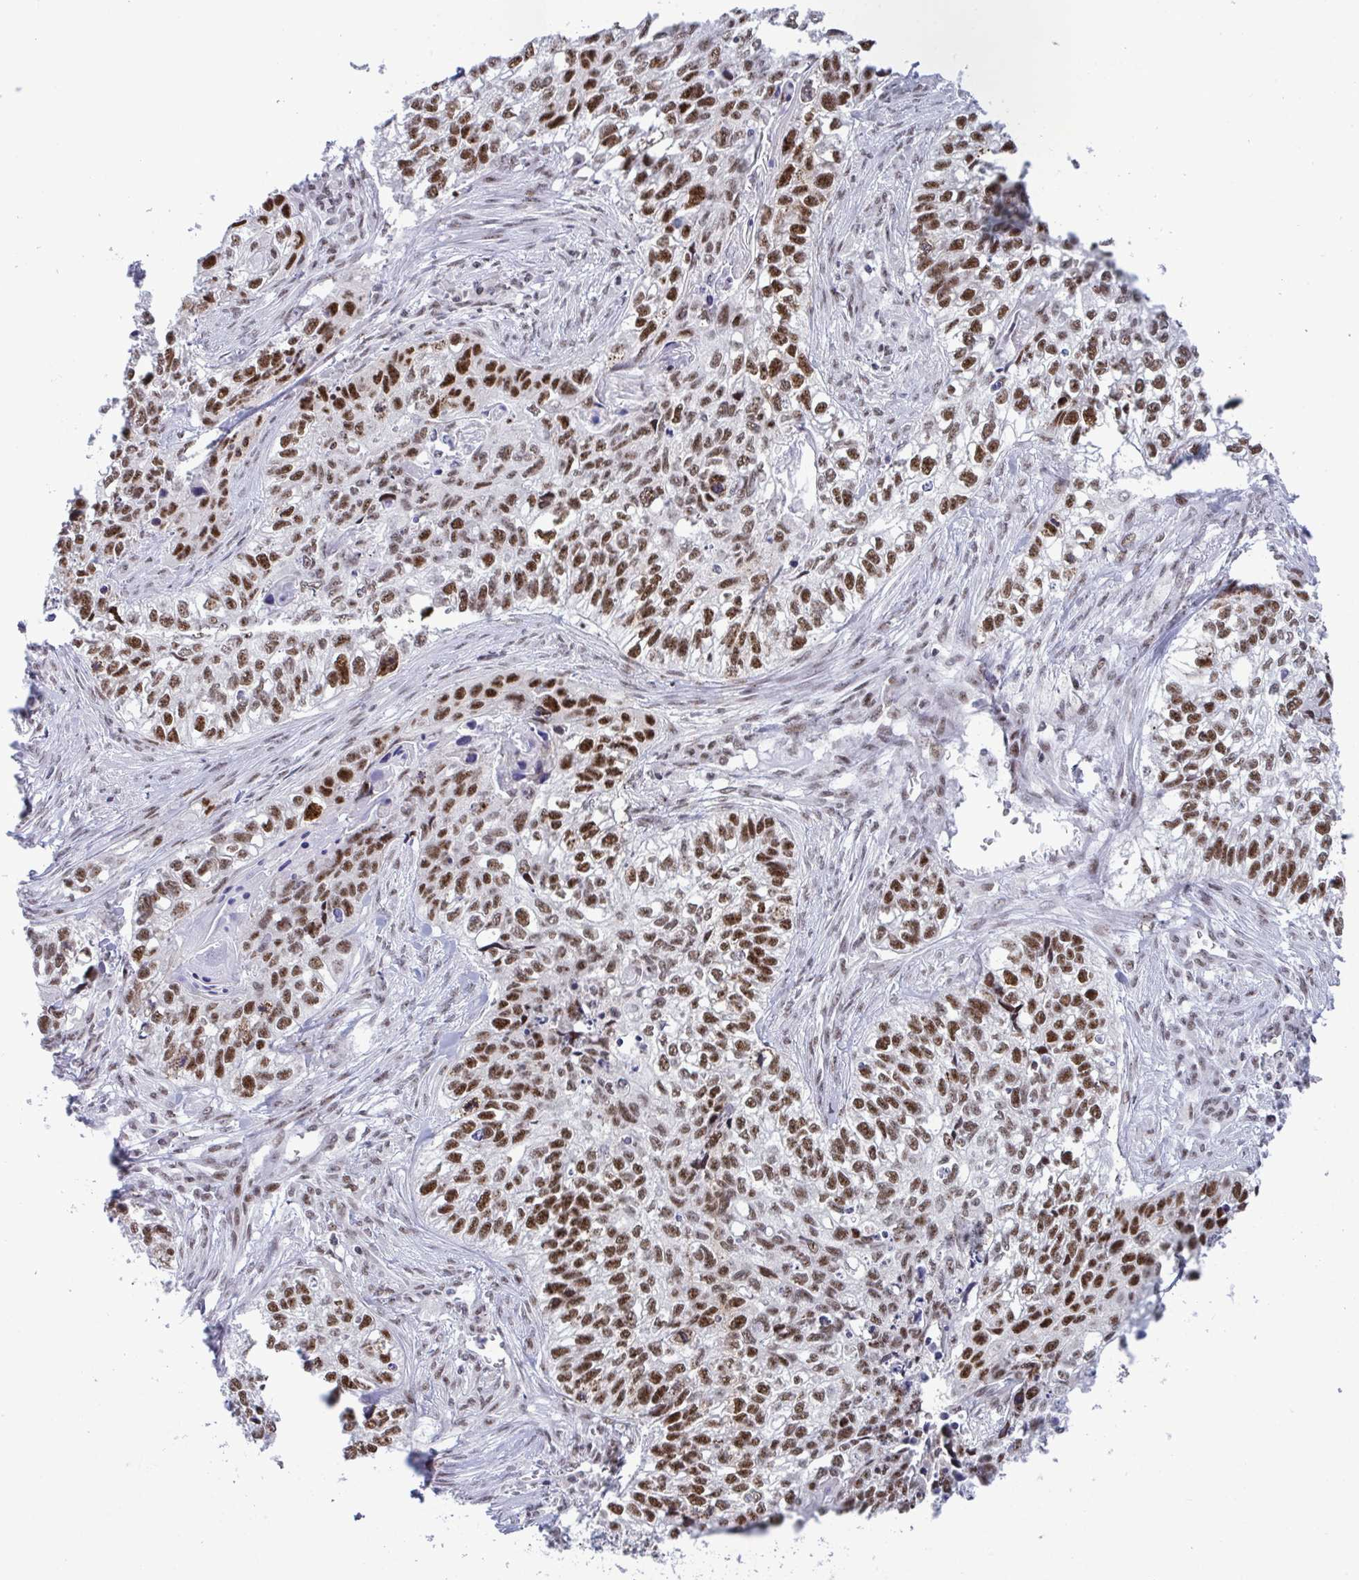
{"staining": {"intensity": "strong", "quantity": ">75%", "location": "nuclear"}, "tissue": "lung cancer", "cell_type": "Tumor cells", "image_type": "cancer", "snomed": [{"axis": "morphology", "description": "Squamous cell carcinoma, NOS"}, {"axis": "topography", "description": "Lung"}], "caption": "Immunohistochemical staining of human lung squamous cell carcinoma displays high levels of strong nuclear positivity in approximately >75% of tumor cells. Ihc stains the protein of interest in brown and the nuclei are stained blue.", "gene": "WBP11", "patient": {"sex": "male", "age": 74}}